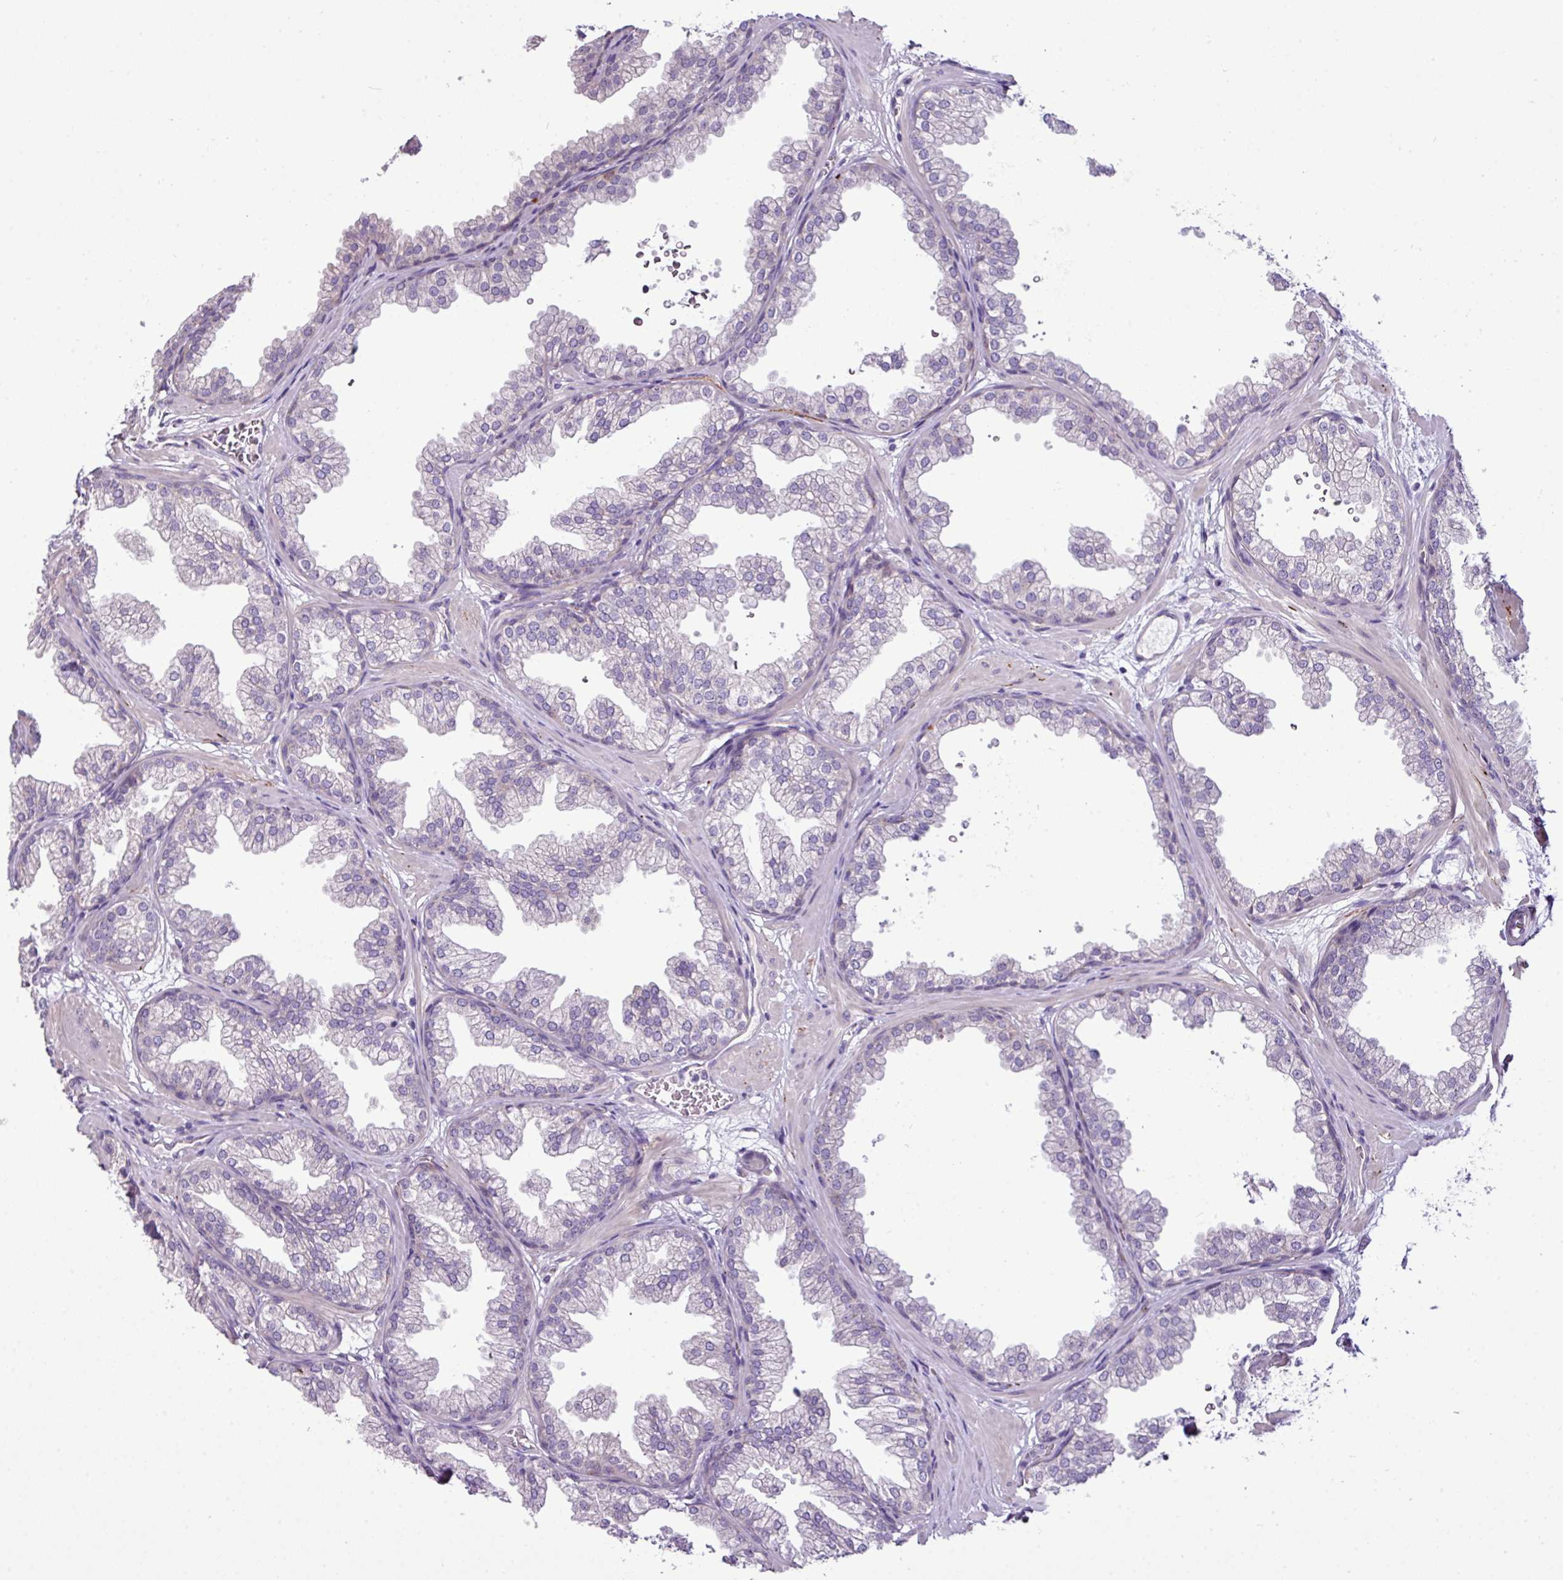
{"staining": {"intensity": "negative", "quantity": "none", "location": "none"}, "tissue": "prostate", "cell_type": "Glandular cells", "image_type": "normal", "snomed": [{"axis": "morphology", "description": "Normal tissue, NOS"}, {"axis": "topography", "description": "Prostate"}], "caption": "Immunohistochemical staining of benign prostate displays no significant positivity in glandular cells. (Immunohistochemistry, brightfield microscopy, high magnification).", "gene": "AGAP4", "patient": {"sex": "male", "age": 37}}